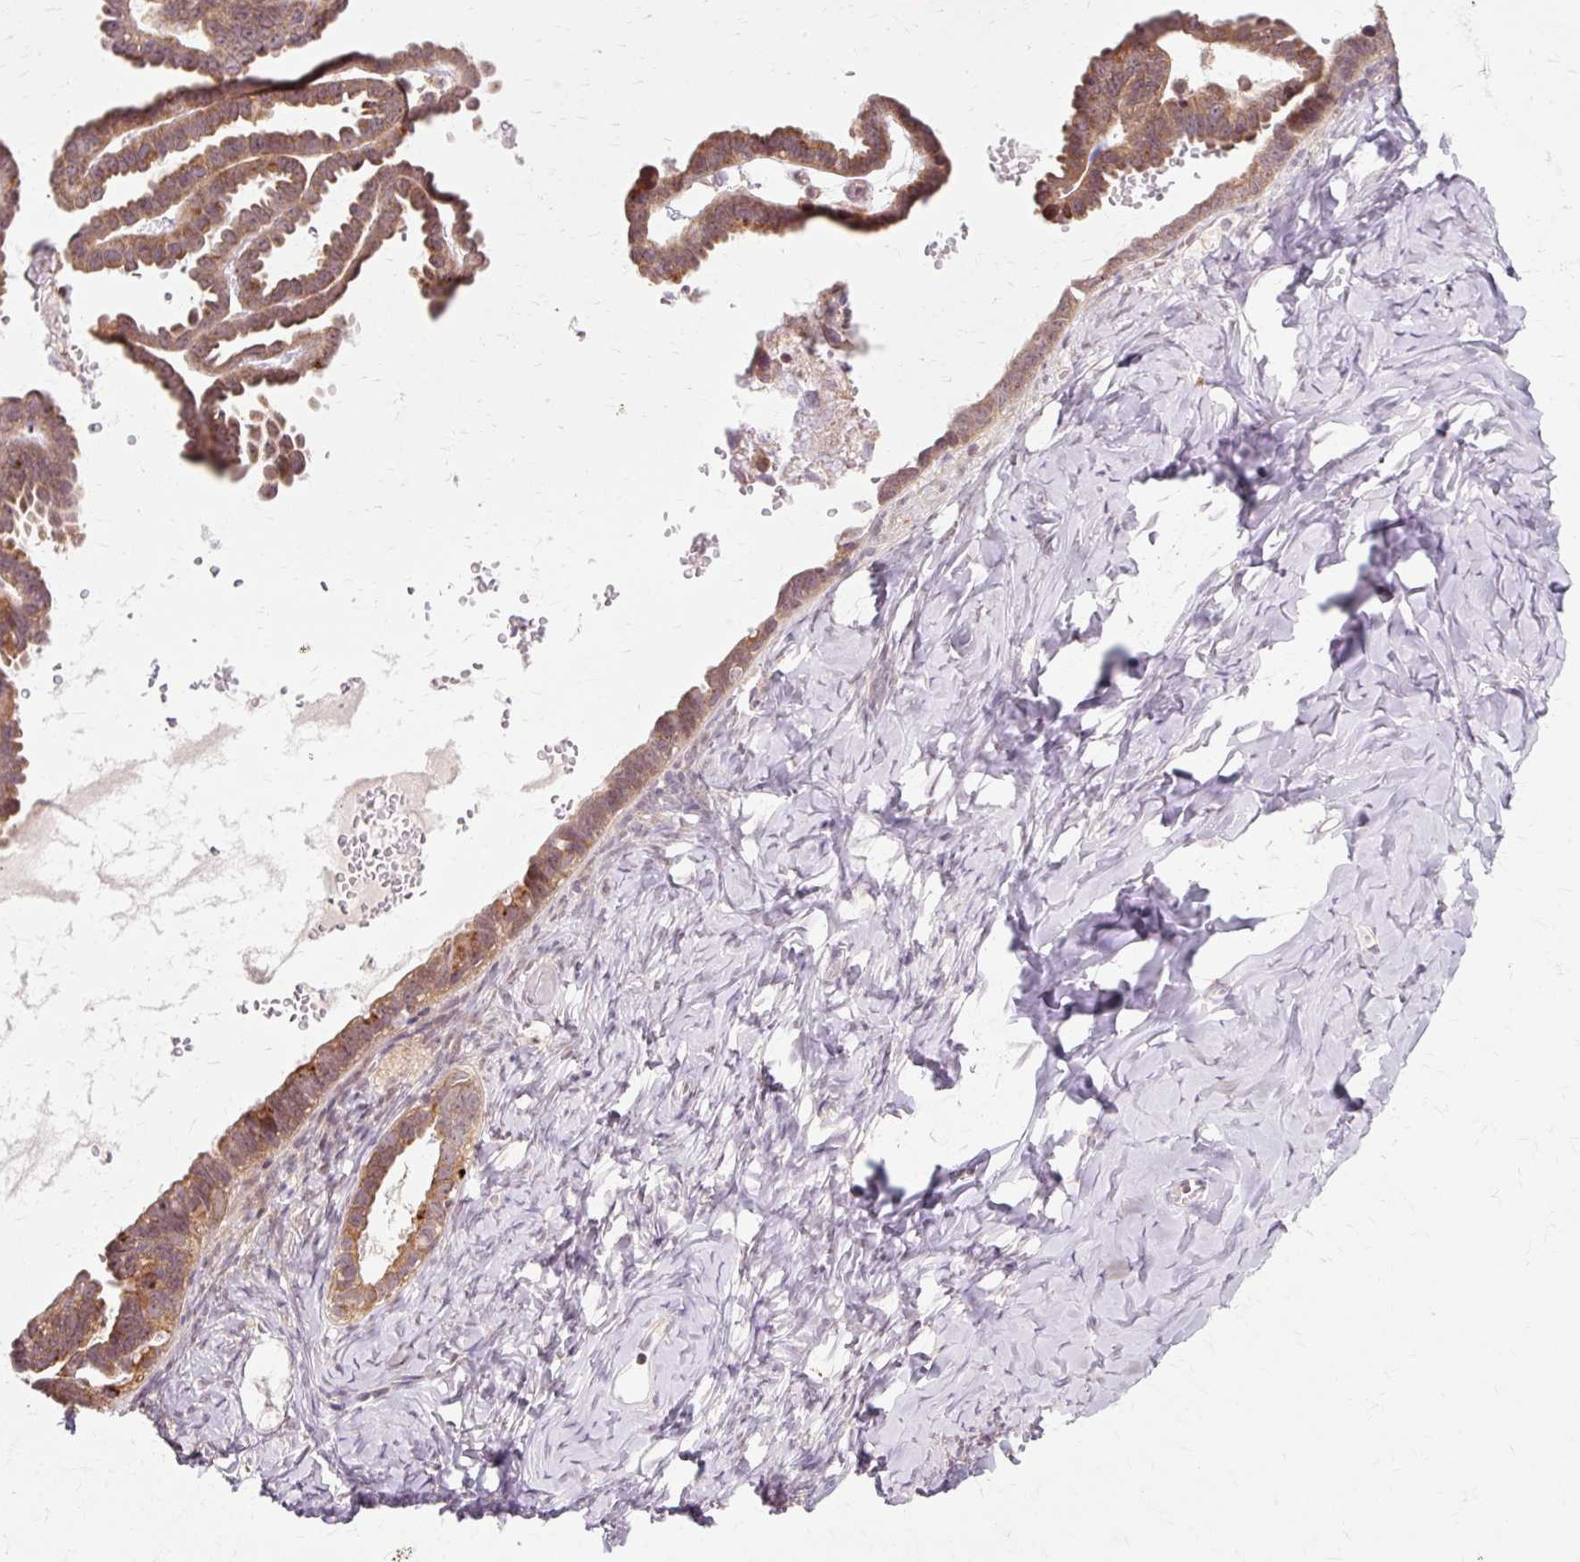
{"staining": {"intensity": "moderate", "quantity": ">75%", "location": "cytoplasmic/membranous"}, "tissue": "ovarian cancer", "cell_type": "Tumor cells", "image_type": "cancer", "snomed": [{"axis": "morphology", "description": "Cystadenocarcinoma, serous, NOS"}, {"axis": "topography", "description": "Ovary"}], "caption": "DAB (3,3'-diaminobenzidine) immunohistochemical staining of serous cystadenocarcinoma (ovarian) exhibits moderate cytoplasmic/membranous protein expression in about >75% of tumor cells. The staining was performed using DAB to visualize the protein expression in brown, while the nuclei were stained in blue with hematoxylin (Magnification: 20x).", "gene": "GEMIN2", "patient": {"sex": "female", "age": 69}}